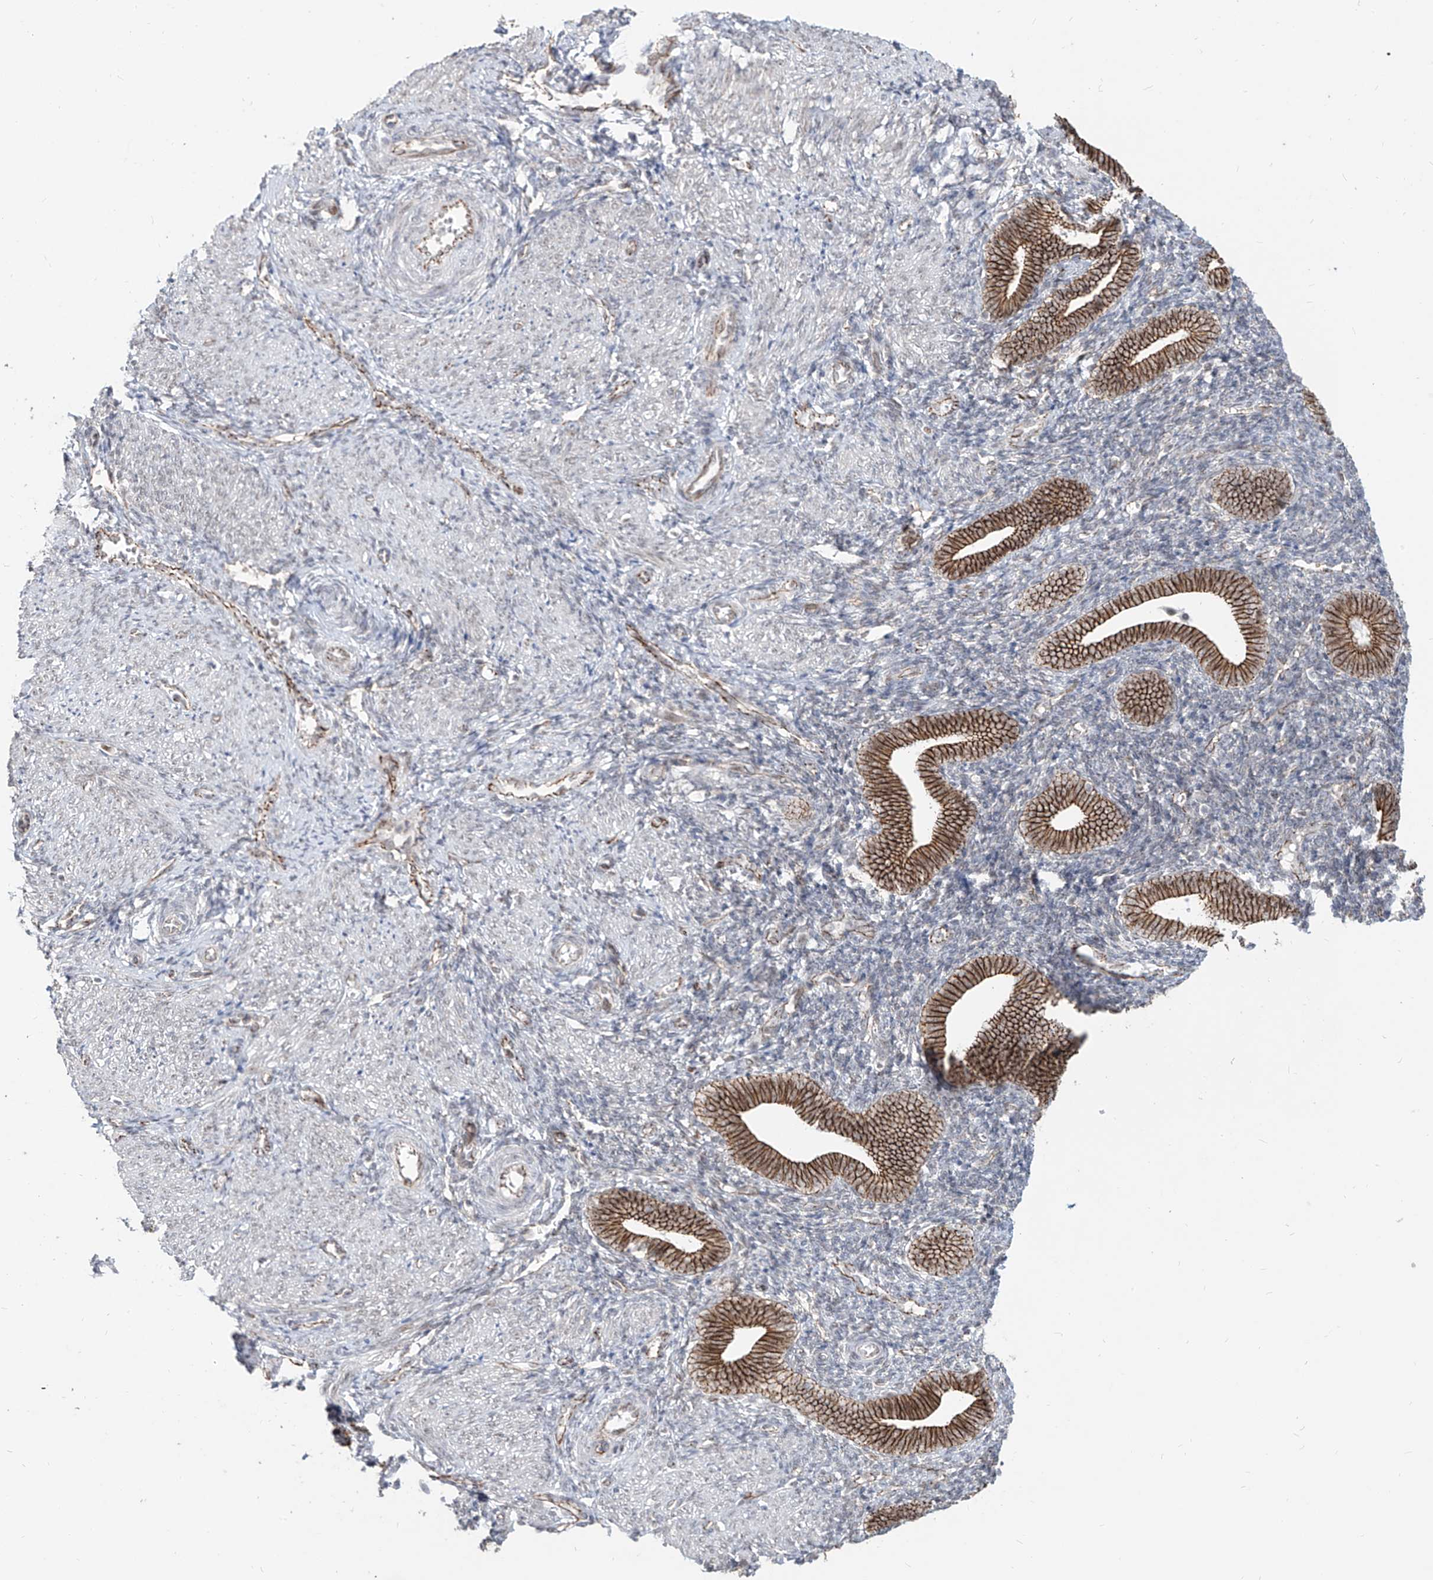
{"staining": {"intensity": "weak", "quantity": "25%-75%", "location": "nuclear"}, "tissue": "endometrium", "cell_type": "Cells in endometrial stroma", "image_type": "normal", "snomed": [{"axis": "morphology", "description": "Normal tissue, NOS"}, {"axis": "topography", "description": "Uterus"}, {"axis": "topography", "description": "Endometrium"}], "caption": "DAB immunohistochemical staining of unremarkable endometrium demonstrates weak nuclear protein positivity in approximately 25%-75% of cells in endometrial stroma.", "gene": "ZNF710", "patient": {"sex": "female", "age": 33}}